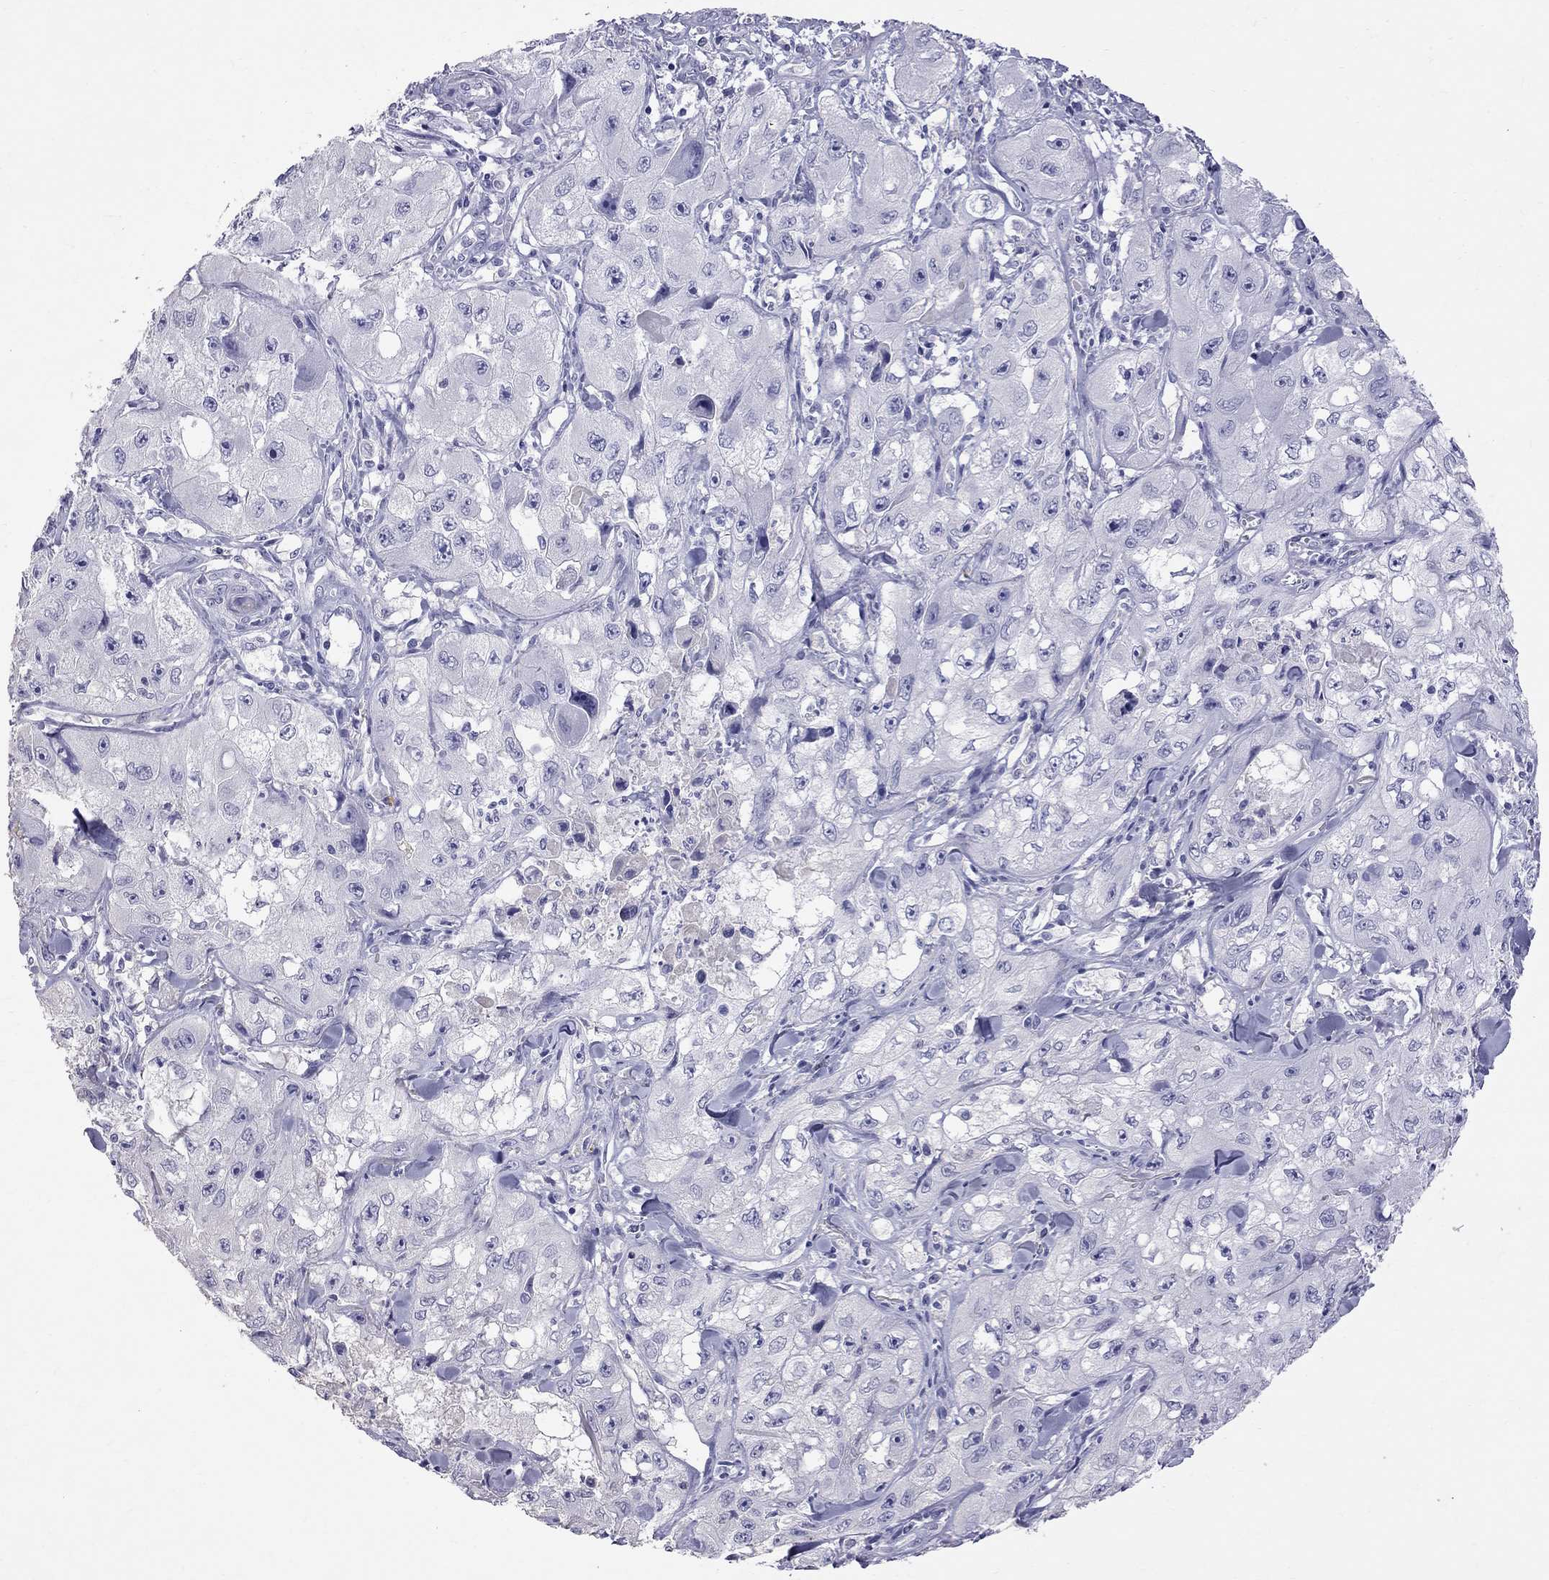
{"staining": {"intensity": "negative", "quantity": "none", "location": "none"}, "tissue": "skin cancer", "cell_type": "Tumor cells", "image_type": "cancer", "snomed": [{"axis": "morphology", "description": "Squamous cell carcinoma, NOS"}, {"axis": "topography", "description": "Skin"}, {"axis": "topography", "description": "Subcutis"}], "caption": "IHC of human skin squamous cell carcinoma demonstrates no staining in tumor cells. (Brightfield microscopy of DAB (3,3'-diaminobenzidine) immunohistochemistry at high magnification).", "gene": "CFAP91", "patient": {"sex": "male", "age": 73}}